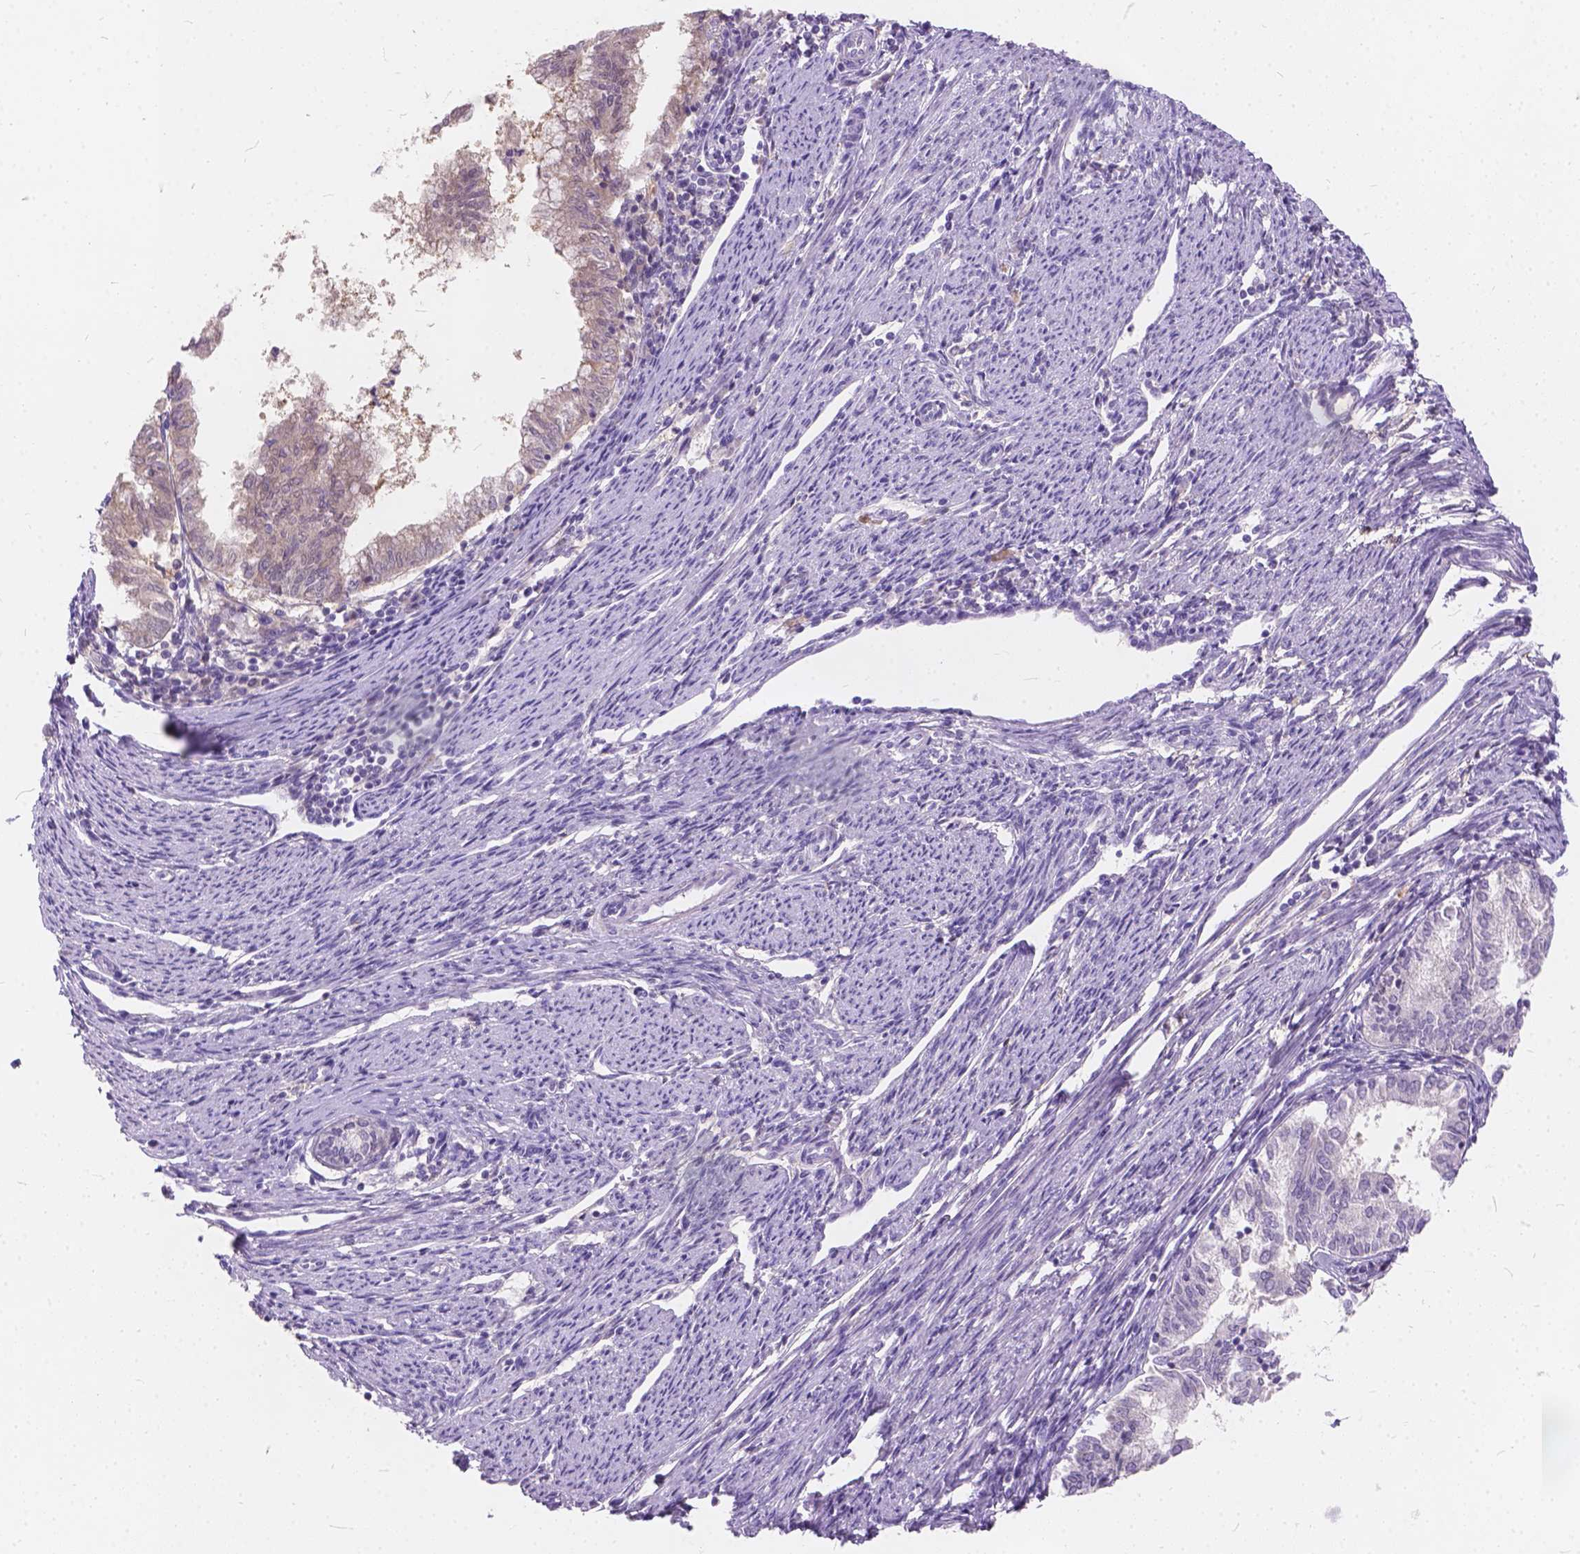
{"staining": {"intensity": "negative", "quantity": "none", "location": "none"}, "tissue": "endometrial cancer", "cell_type": "Tumor cells", "image_type": "cancer", "snomed": [{"axis": "morphology", "description": "Adenocarcinoma, NOS"}, {"axis": "topography", "description": "Endometrium"}], "caption": "High magnification brightfield microscopy of endometrial cancer stained with DAB (3,3'-diaminobenzidine) (brown) and counterstained with hematoxylin (blue): tumor cells show no significant positivity.", "gene": "PEX11G", "patient": {"sex": "female", "age": 79}}